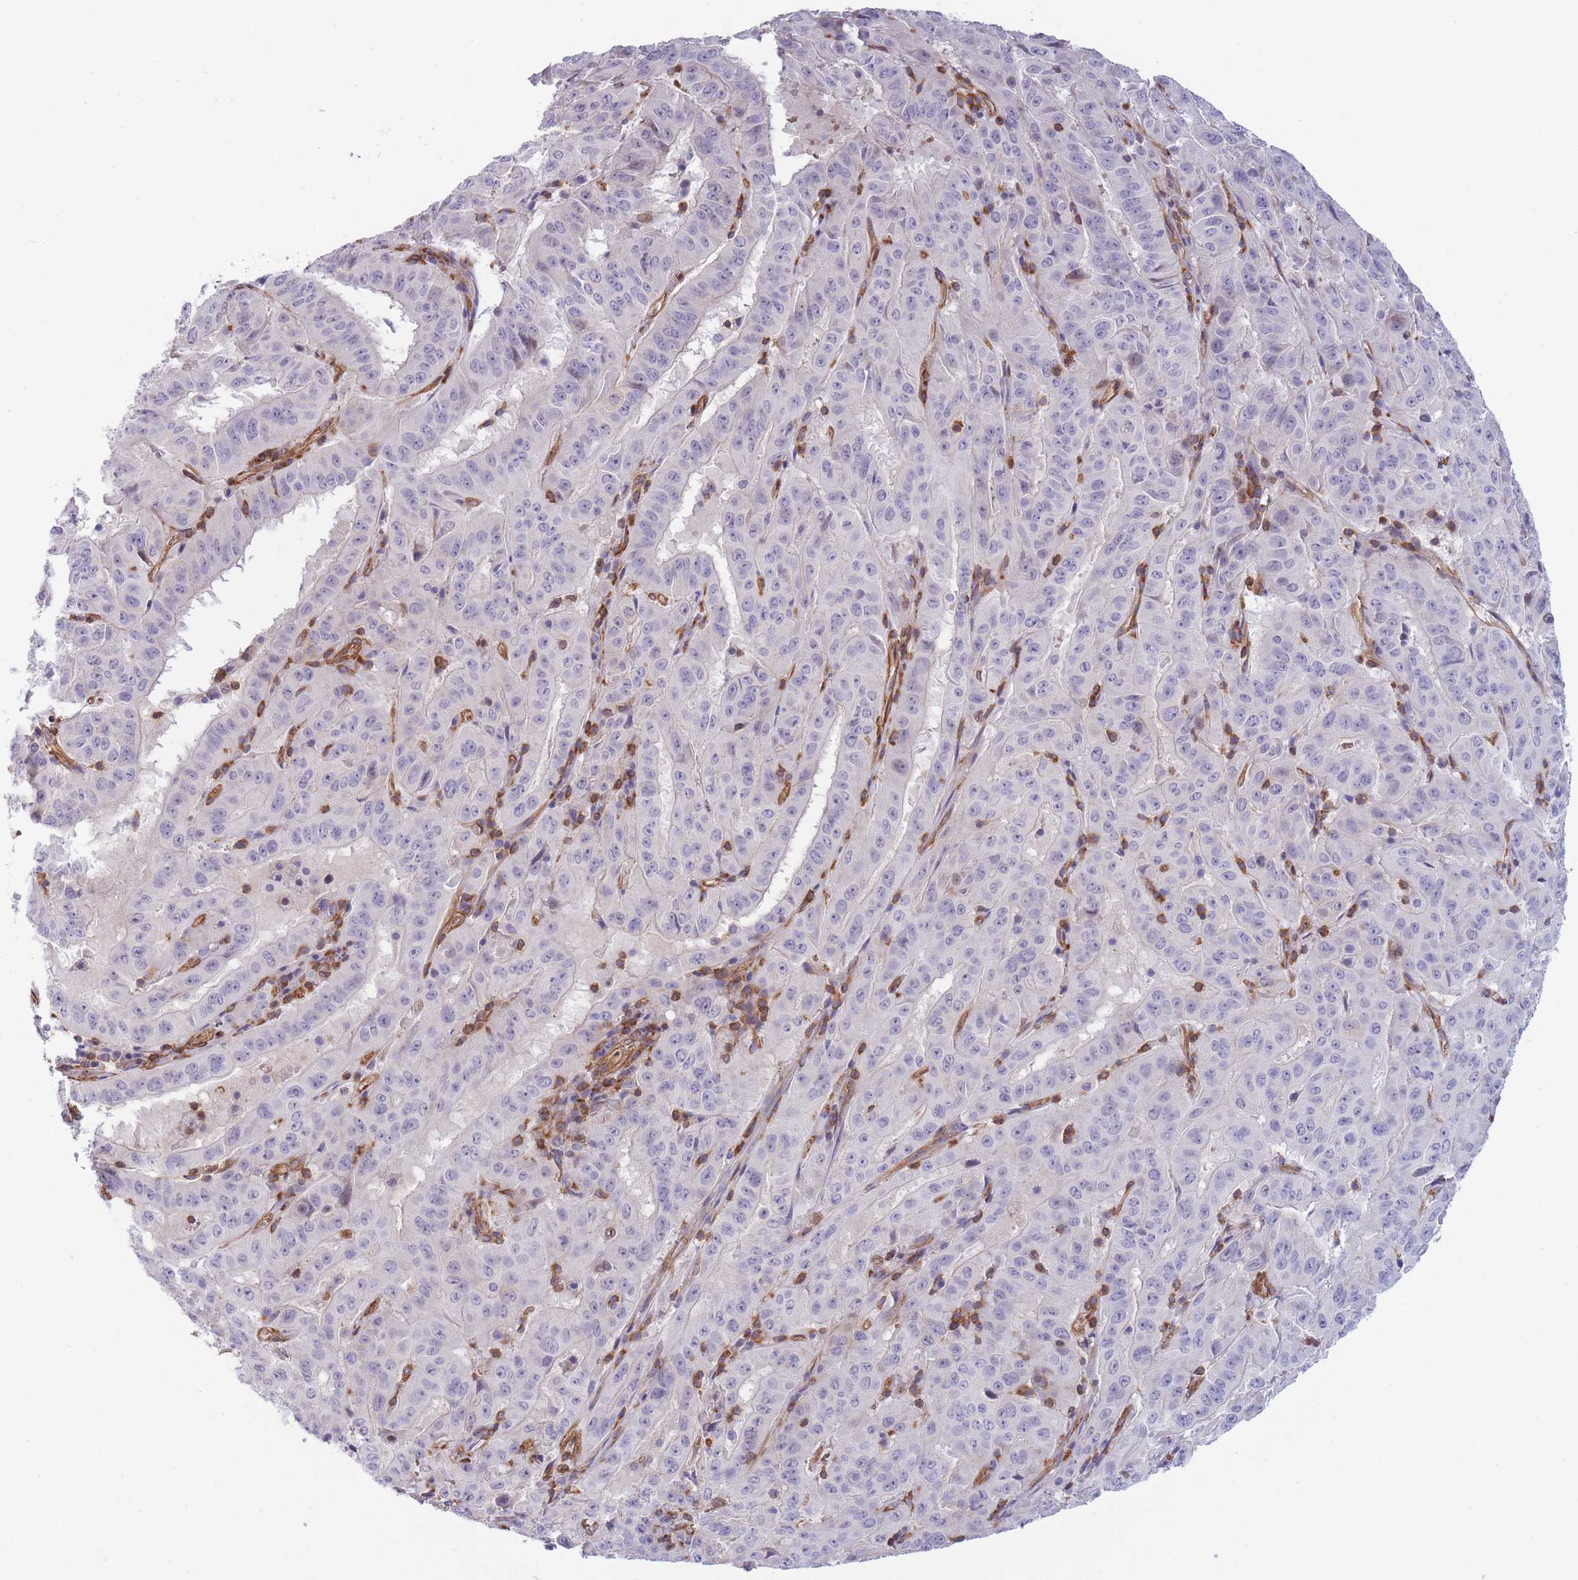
{"staining": {"intensity": "negative", "quantity": "none", "location": "none"}, "tissue": "pancreatic cancer", "cell_type": "Tumor cells", "image_type": "cancer", "snomed": [{"axis": "morphology", "description": "Adenocarcinoma, NOS"}, {"axis": "topography", "description": "Pancreas"}], "caption": "High power microscopy photomicrograph of an IHC photomicrograph of pancreatic cancer (adenocarcinoma), revealing no significant expression in tumor cells. (DAB (3,3'-diaminobenzidine) immunohistochemistry with hematoxylin counter stain).", "gene": "CDC25B", "patient": {"sex": "male", "age": 63}}